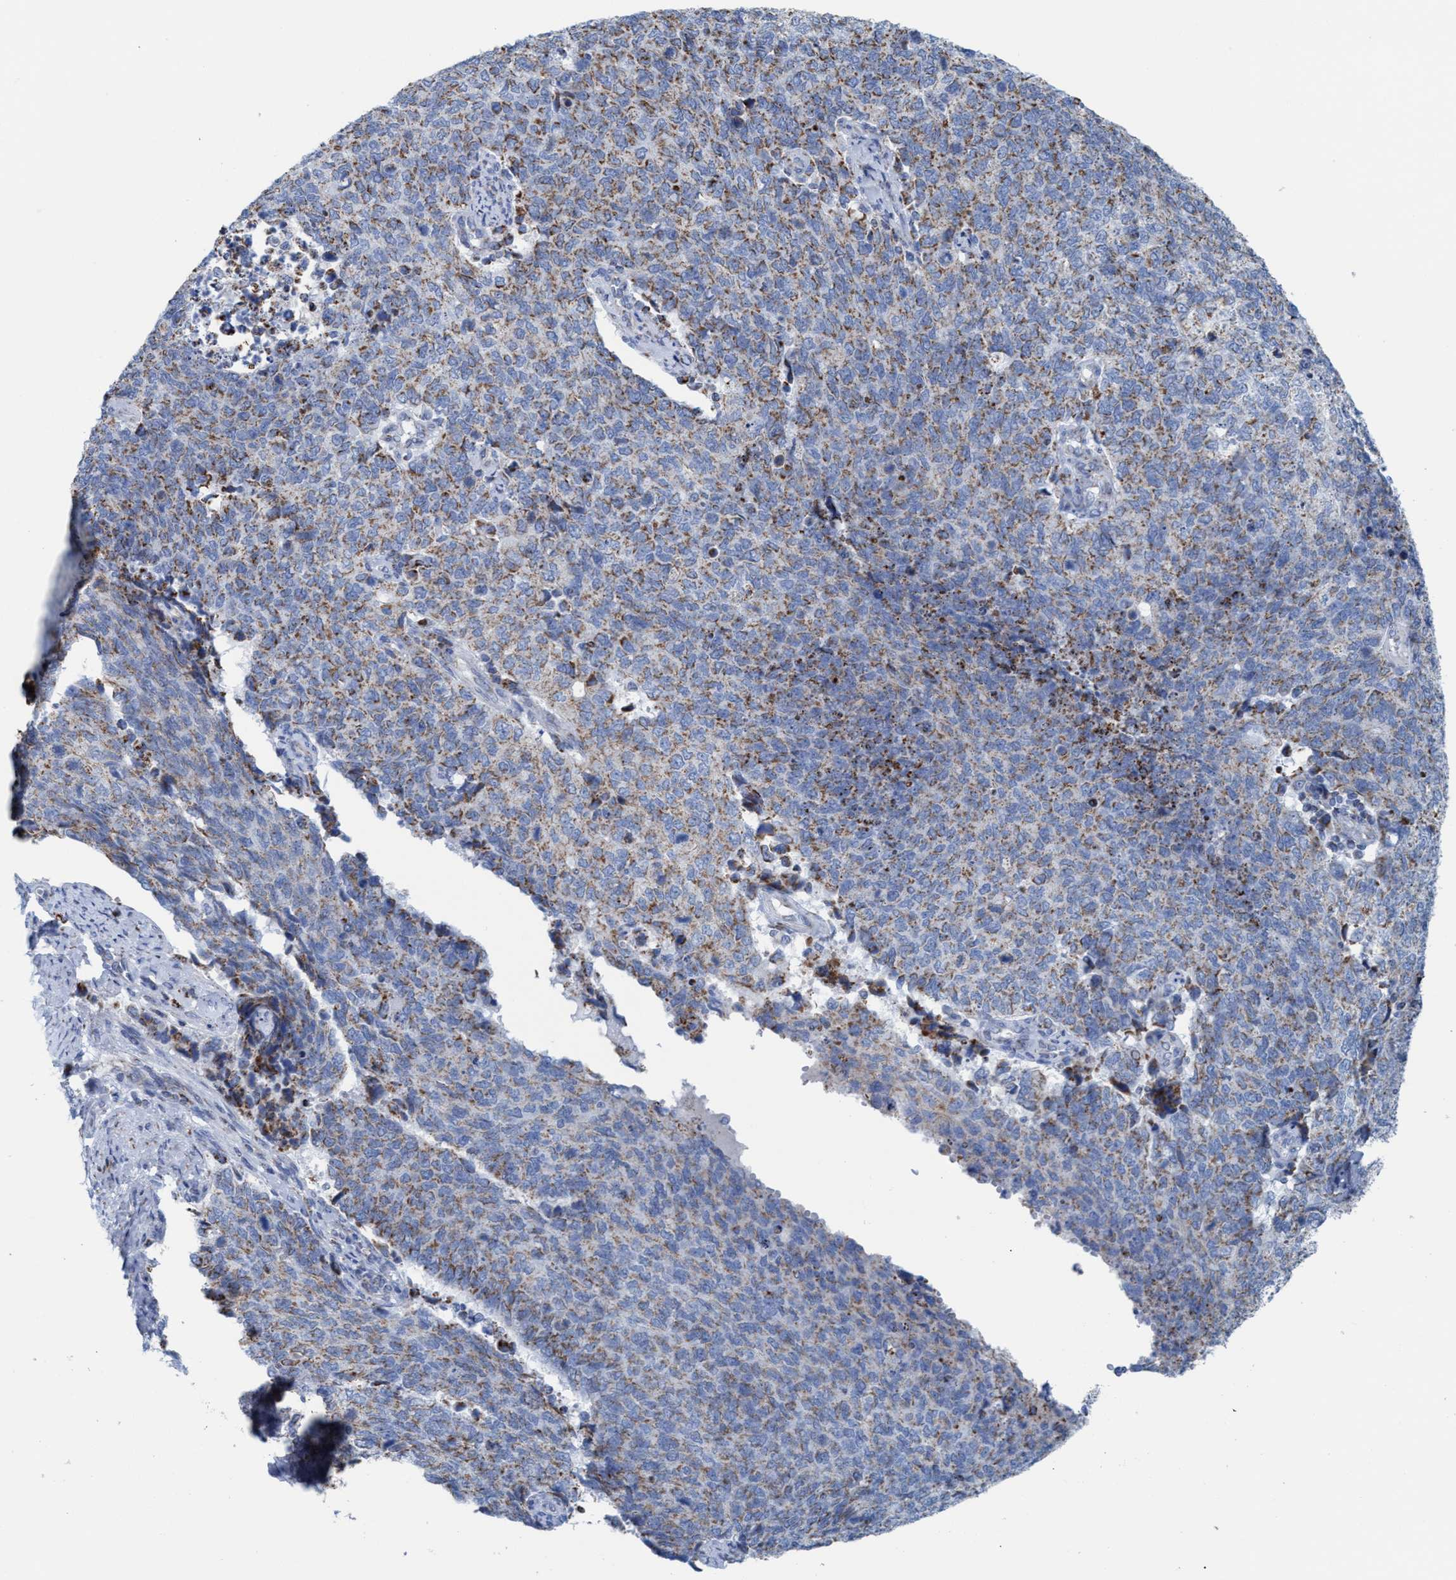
{"staining": {"intensity": "moderate", "quantity": ">75%", "location": "cytoplasmic/membranous"}, "tissue": "cervical cancer", "cell_type": "Tumor cells", "image_type": "cancer", "snomed": [{"axis": "morphology", "description": "Squamous cell carcinoma, NOS"}, {"axis": "topography", "description": "Cervix"}], "caption": "About >75% of tumor cells in human cervical cancer display moderate cytoplasmic/membranous protein expression as visualized by brown immunohistochemical staining.", "gene": "GGA3", "patient": {"sex": "female", "age": 63}}